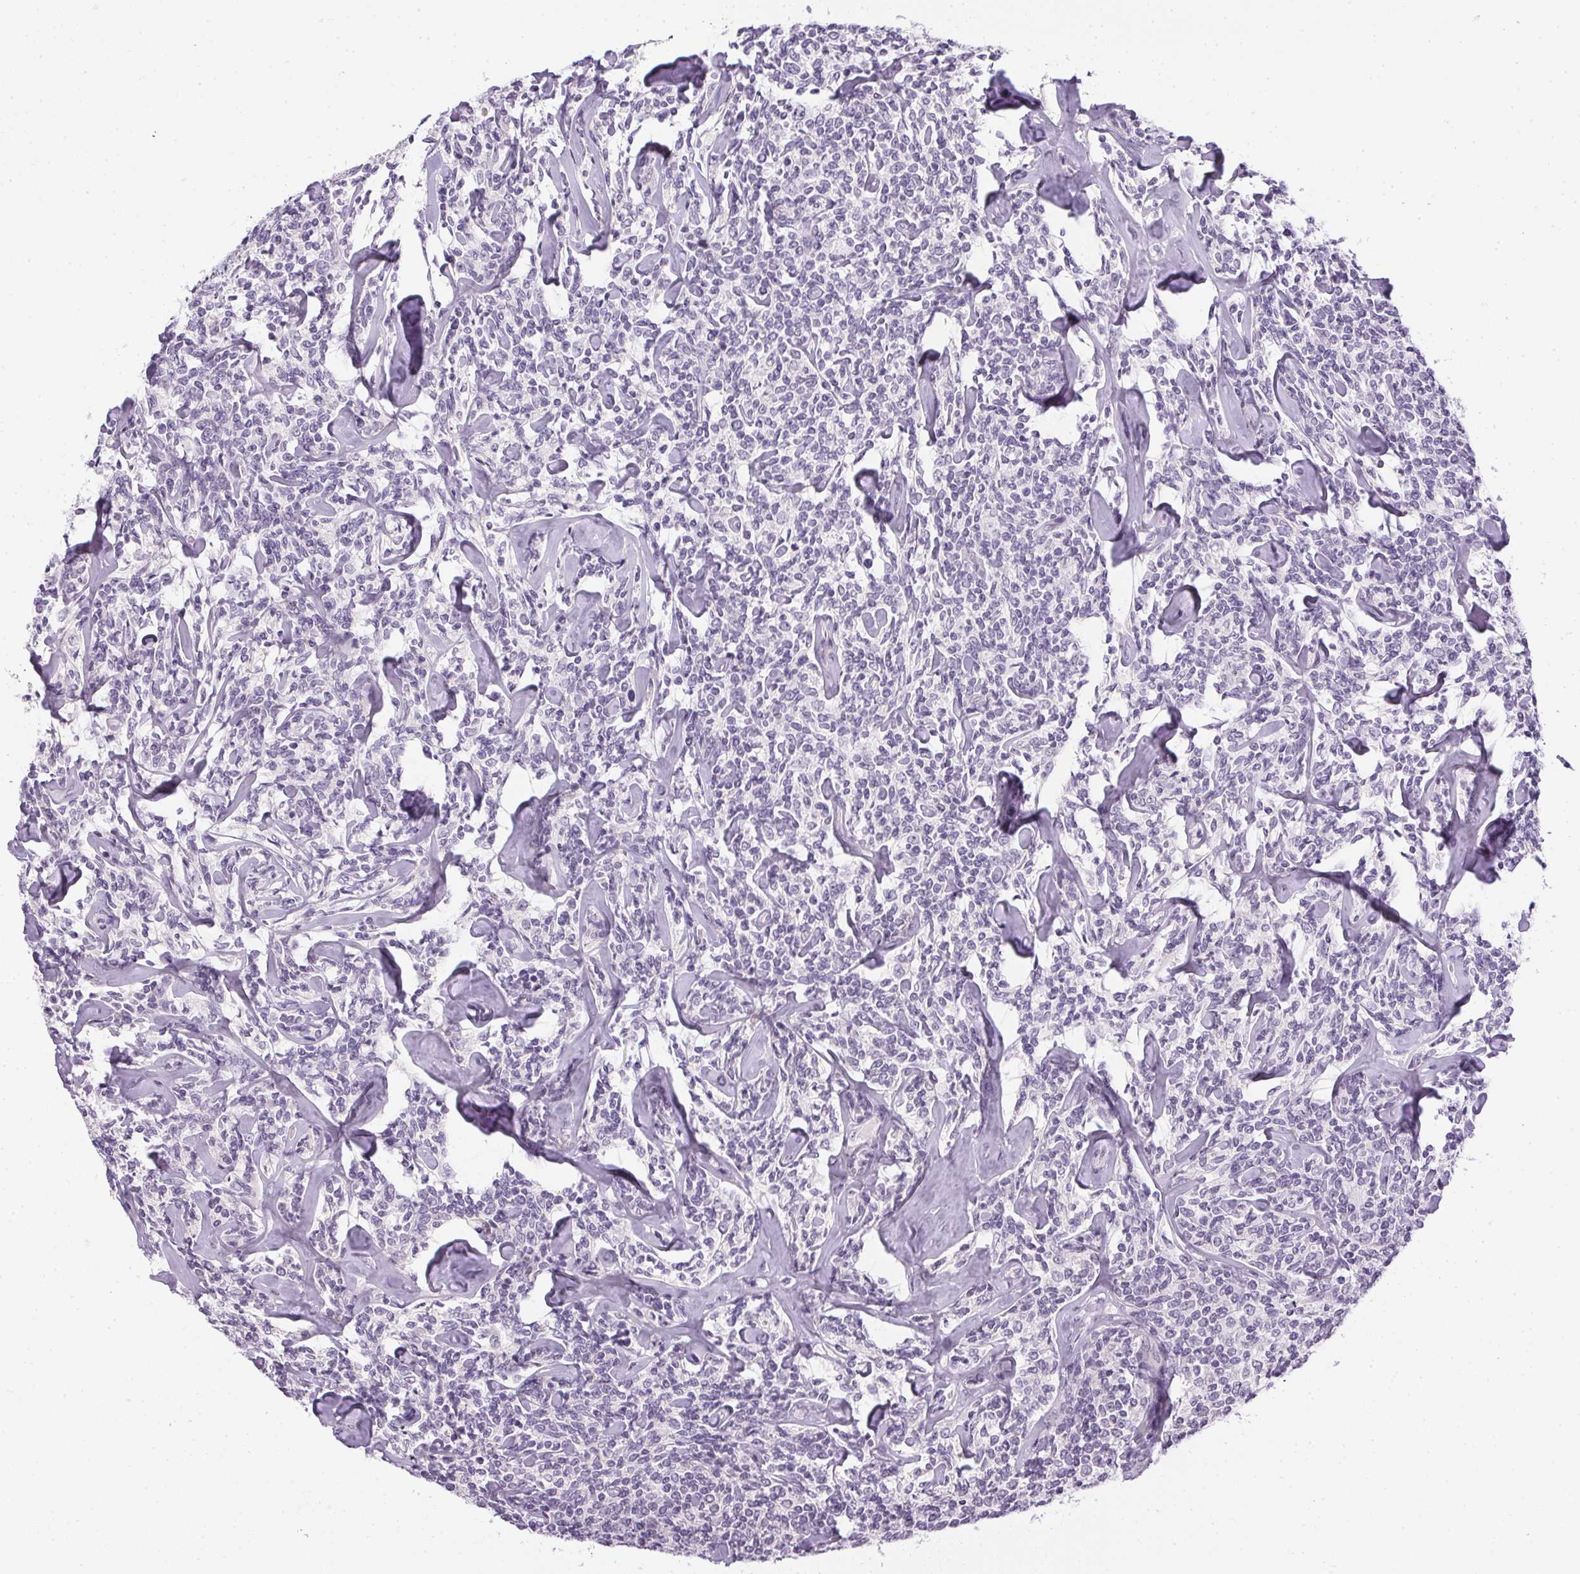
{"staining": {"intensity": "negative", "quantity": "none", "location": "none"}, "tissue": "lymphoma", "cell_type": "Tumor cells", "image_type": "cancer", "snomed": [{"axis": "morphology", "description": "Malignant lymphoma, non-Hodgkin's type, Low grade"}, {"axis": "topography", "description": "Lymph node"}], "caption": "Low-grade malignant lymphoma, non-Hodgkin's type was stained to show a protein in brown. There is no significant staining in tumor cells.", "gene": "GSDMC", "patient": {"sex": "female", "age": 56}}